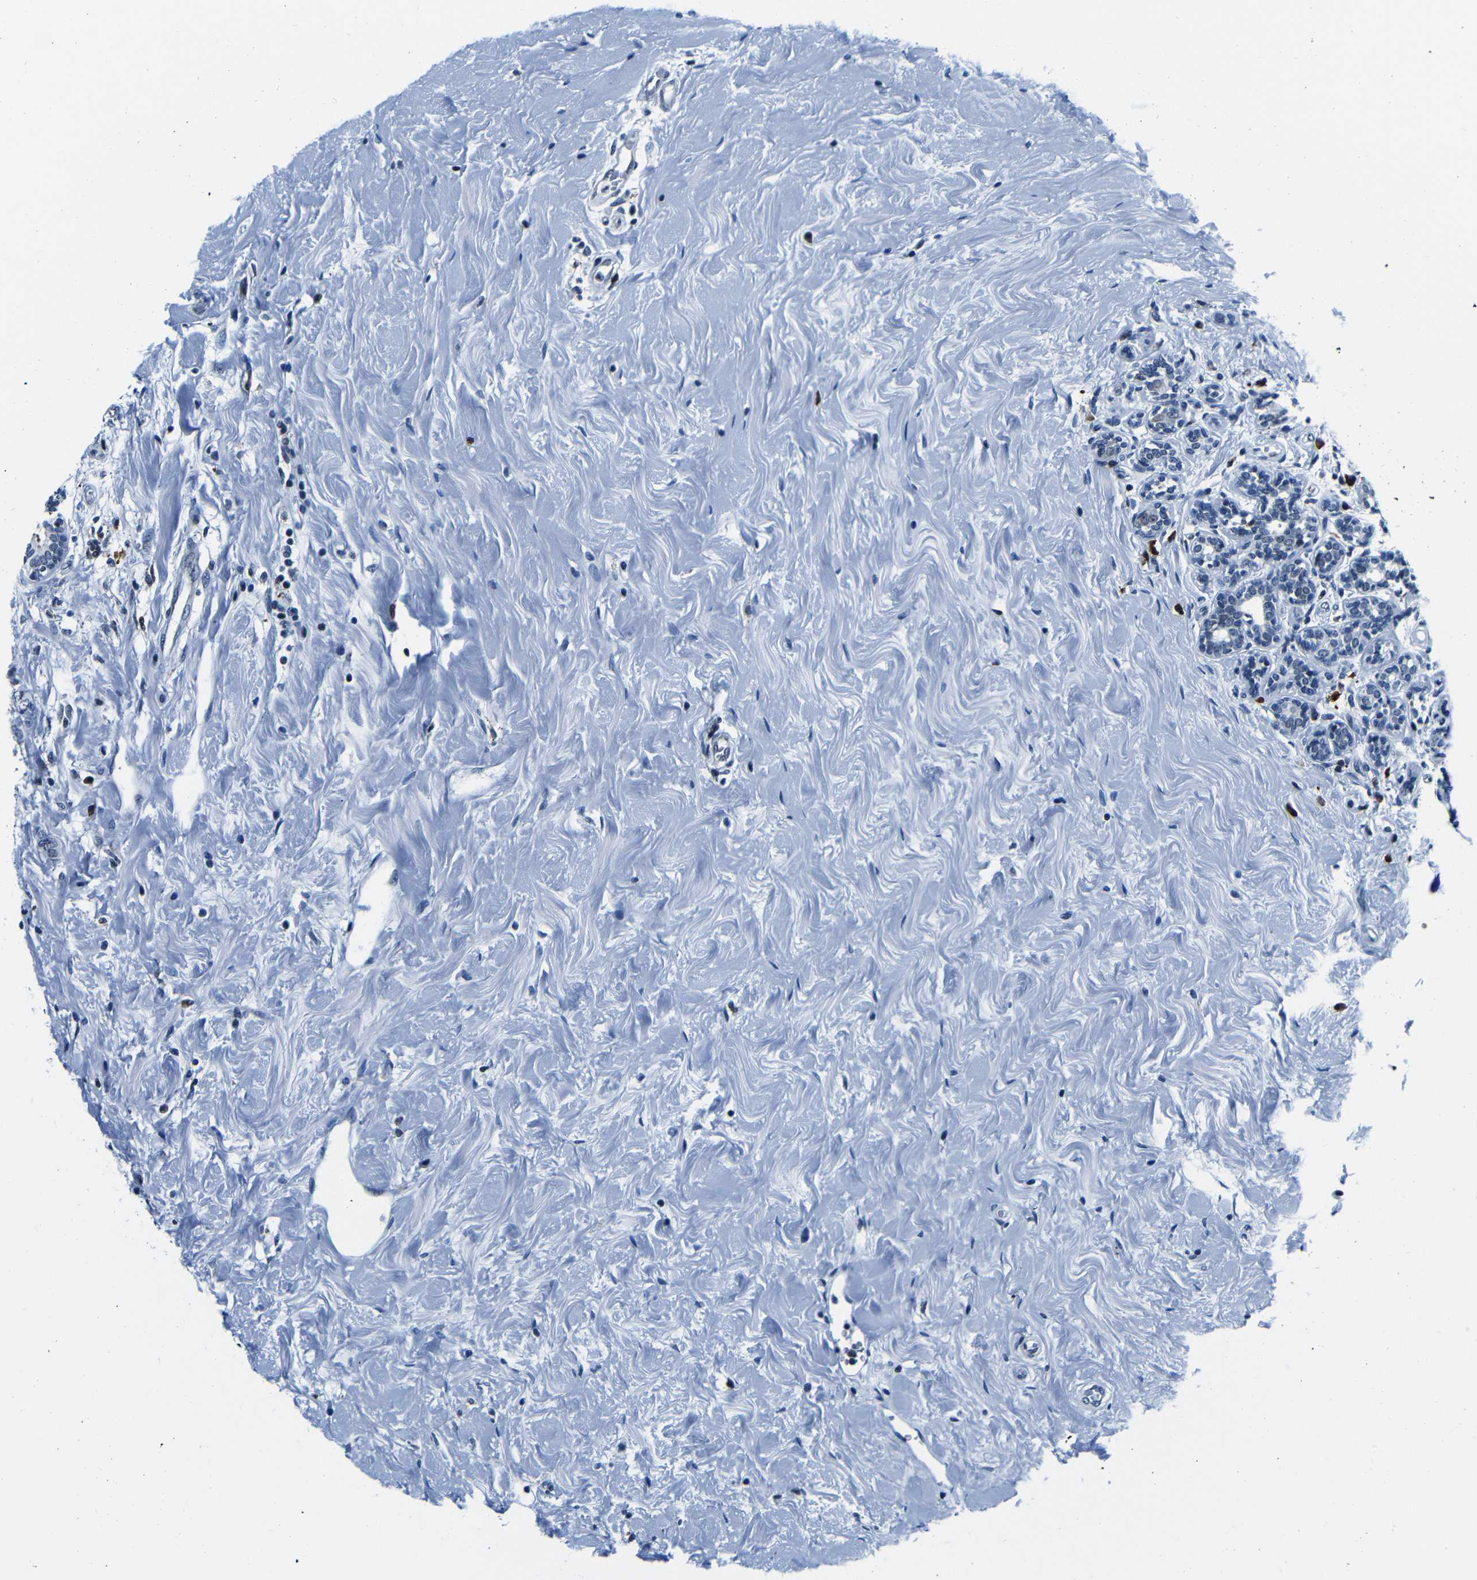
{"staining": {"intensity": "negative", "quantity": "none", "location": "none"}, "tissue": "breast cancer", "cell_type": "Tumor cells", "image_type": "cancer", "snomed": [{"axis": "morphology", "description": "Normal tissue, NOS"}, {"axis": "morphology", "description": "Duct carcinoma"}, {"axis": "topography", "description": "Breast"}], "caption": "Intraductal carcinoma (breast) was stained to show a protein in brown. There is no significant expression in tumor cells. Brightfield microscopy of immunohistochemistry stained with DAB (brown) and hematoxylin (blue), captured at high magnification.", "gene": "NCBP3", "patient": {"sex": "female", "age": 40}}